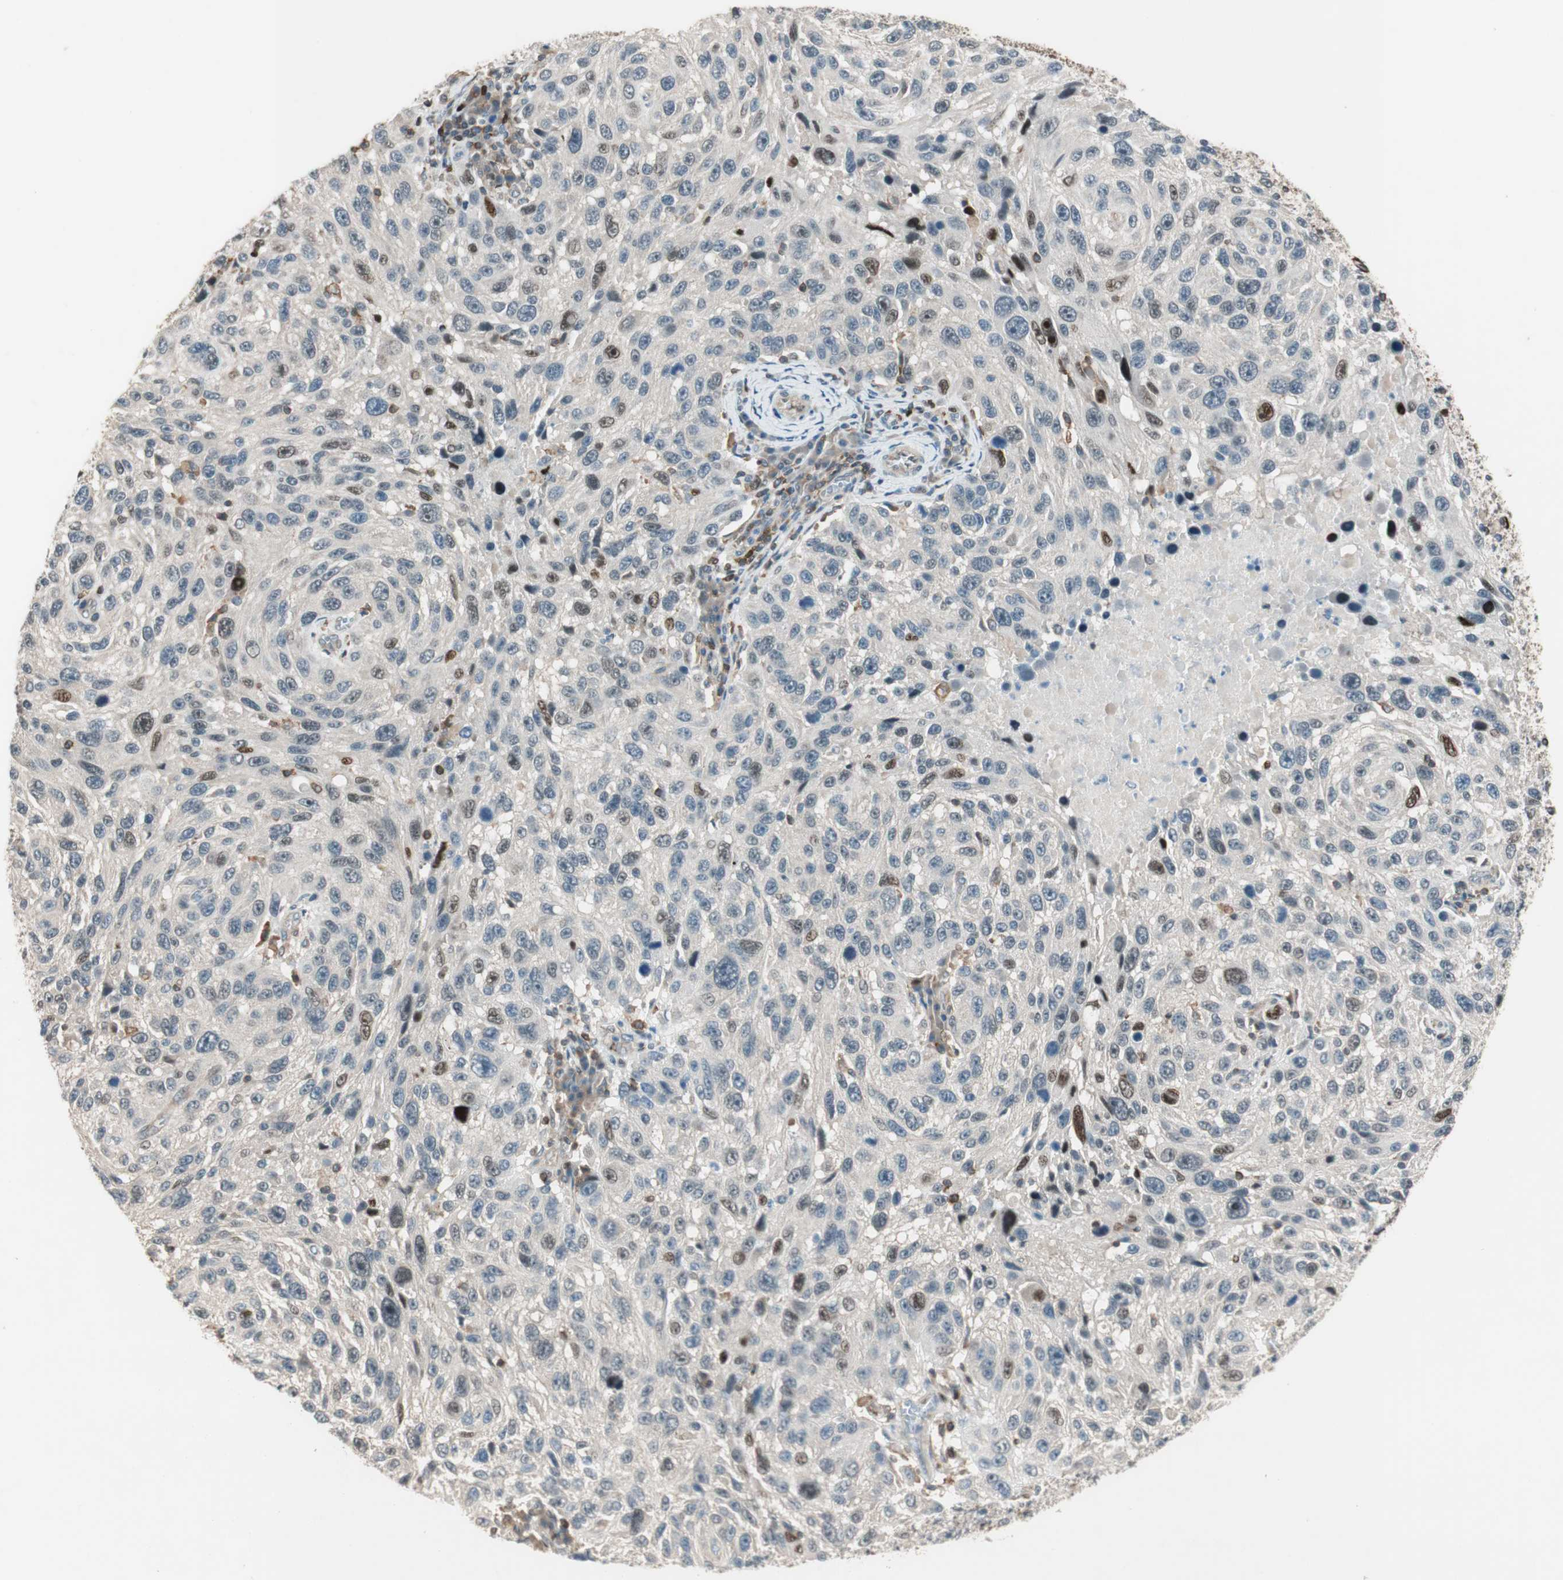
{"staining": {"intensity": "weak", "quantity": "25%-75%", "location": "cytoplasmic/membranous,nuclear"}, "tissue": "melanoma", "cell_type": "Tumor cells", "image_type": "cancer", "snomed": [{"axis": "morphology", "description": "Malignant melanoma, NOS"}, {"axis": "topography", "description": "Skin"}], "caption": "Immunohistochemistry of human malignant melanoma demonstrates low levels of weak cytoplasmic/membranous and nuclear positivity in about 25%-75% of tumor cells. The staining was performed using DAB, with brown indicating positive protein expression. Nuclei are stained blue with hematoxylin.", "gene": "BIN1", "patient": {"sex": "male", "age": 53}}